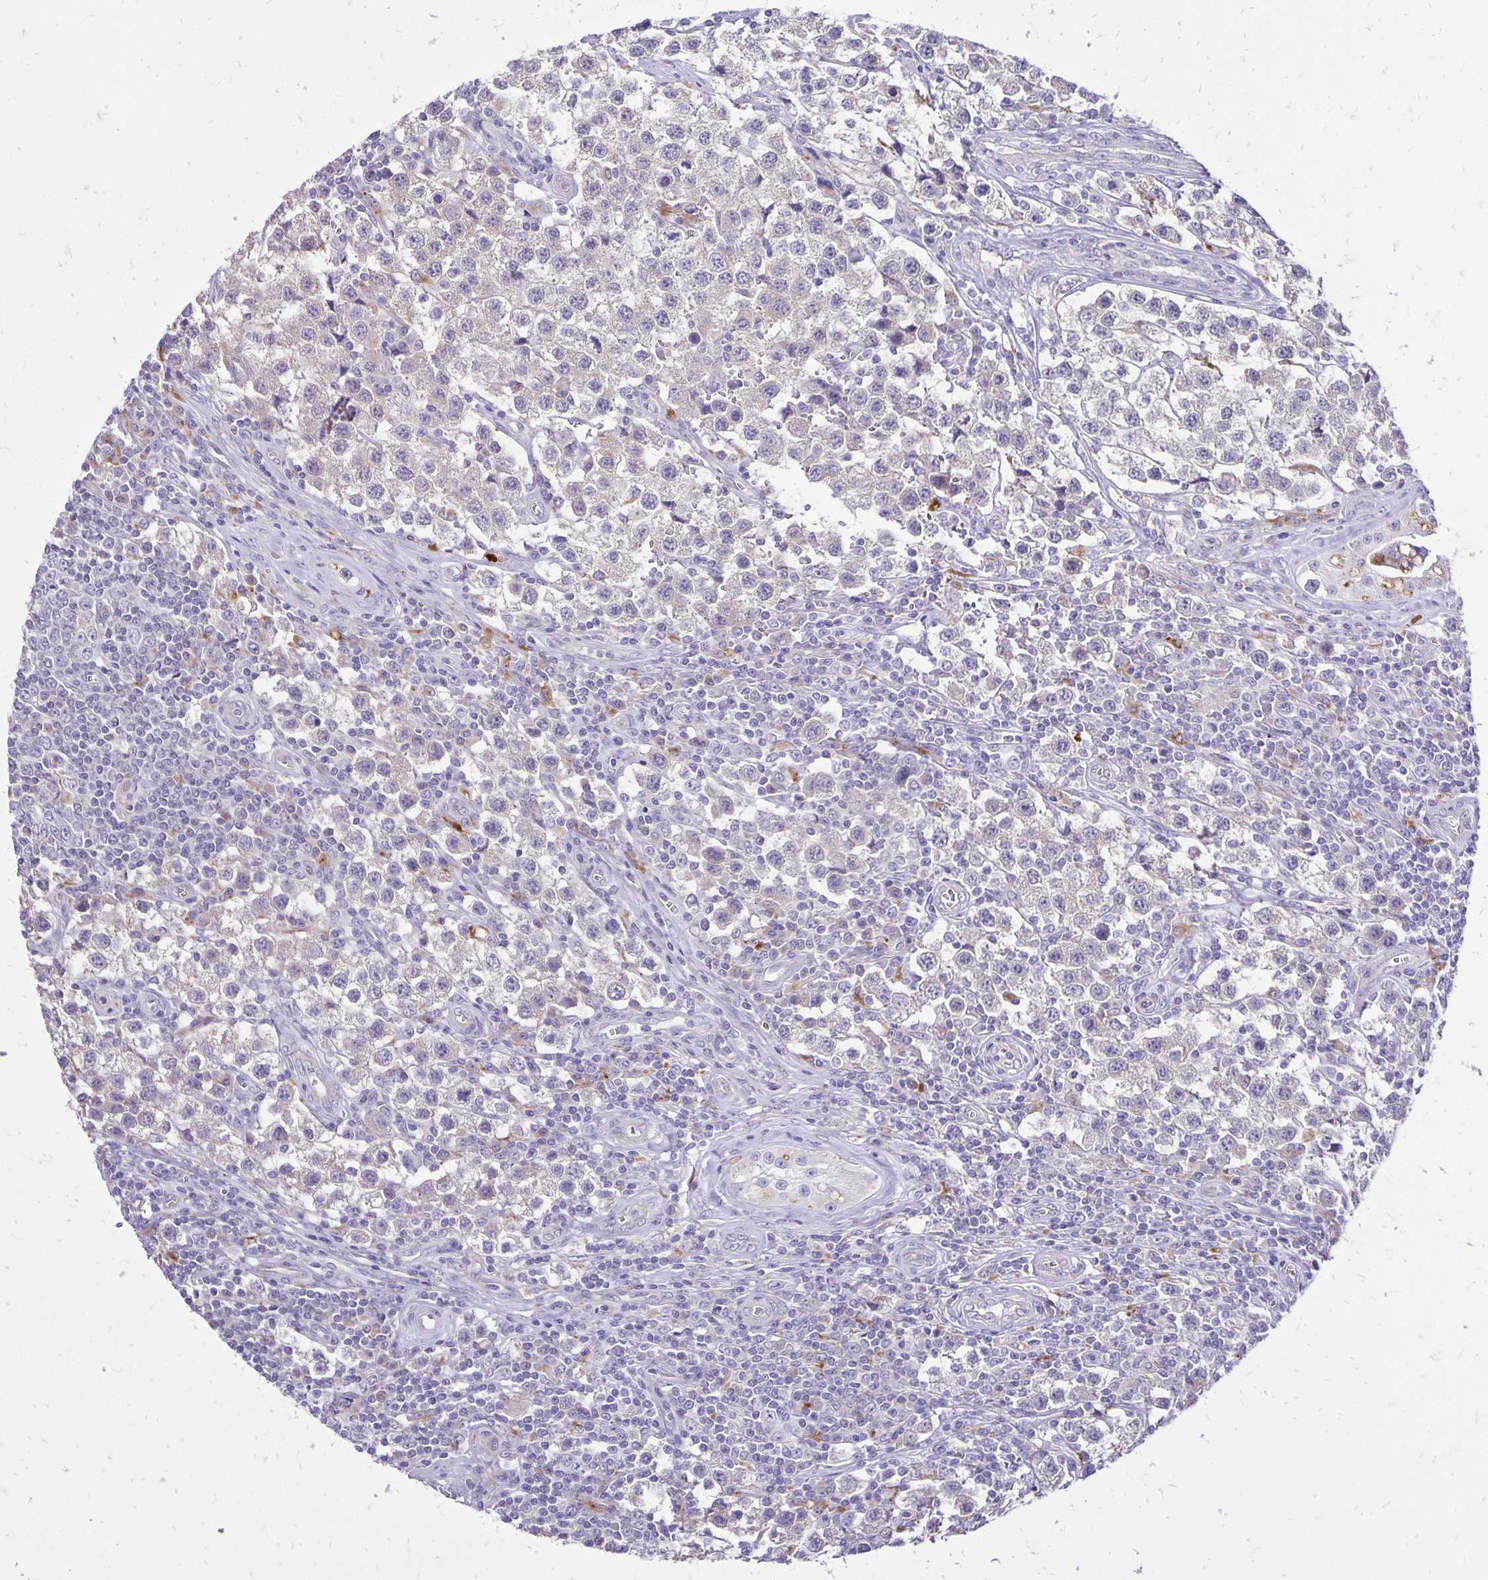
{"staining": {"intensity": "weak", "quantity": "<25%", "location": "cytoplasmic/membranous"}, "tissue": "testis cancer", "cell_type": "Tumor cells", "image_type": "cancer", "snomed": [{"axis": "morphology", "description": "Seminoma, NOS"}, {"axis": "topography", "description": "Testis"}], "caption": "Tumor cells show no significant protein expression in testis cancer.", "gene": "EIF5A", "patient": {"sex": "male", "age": 34}}